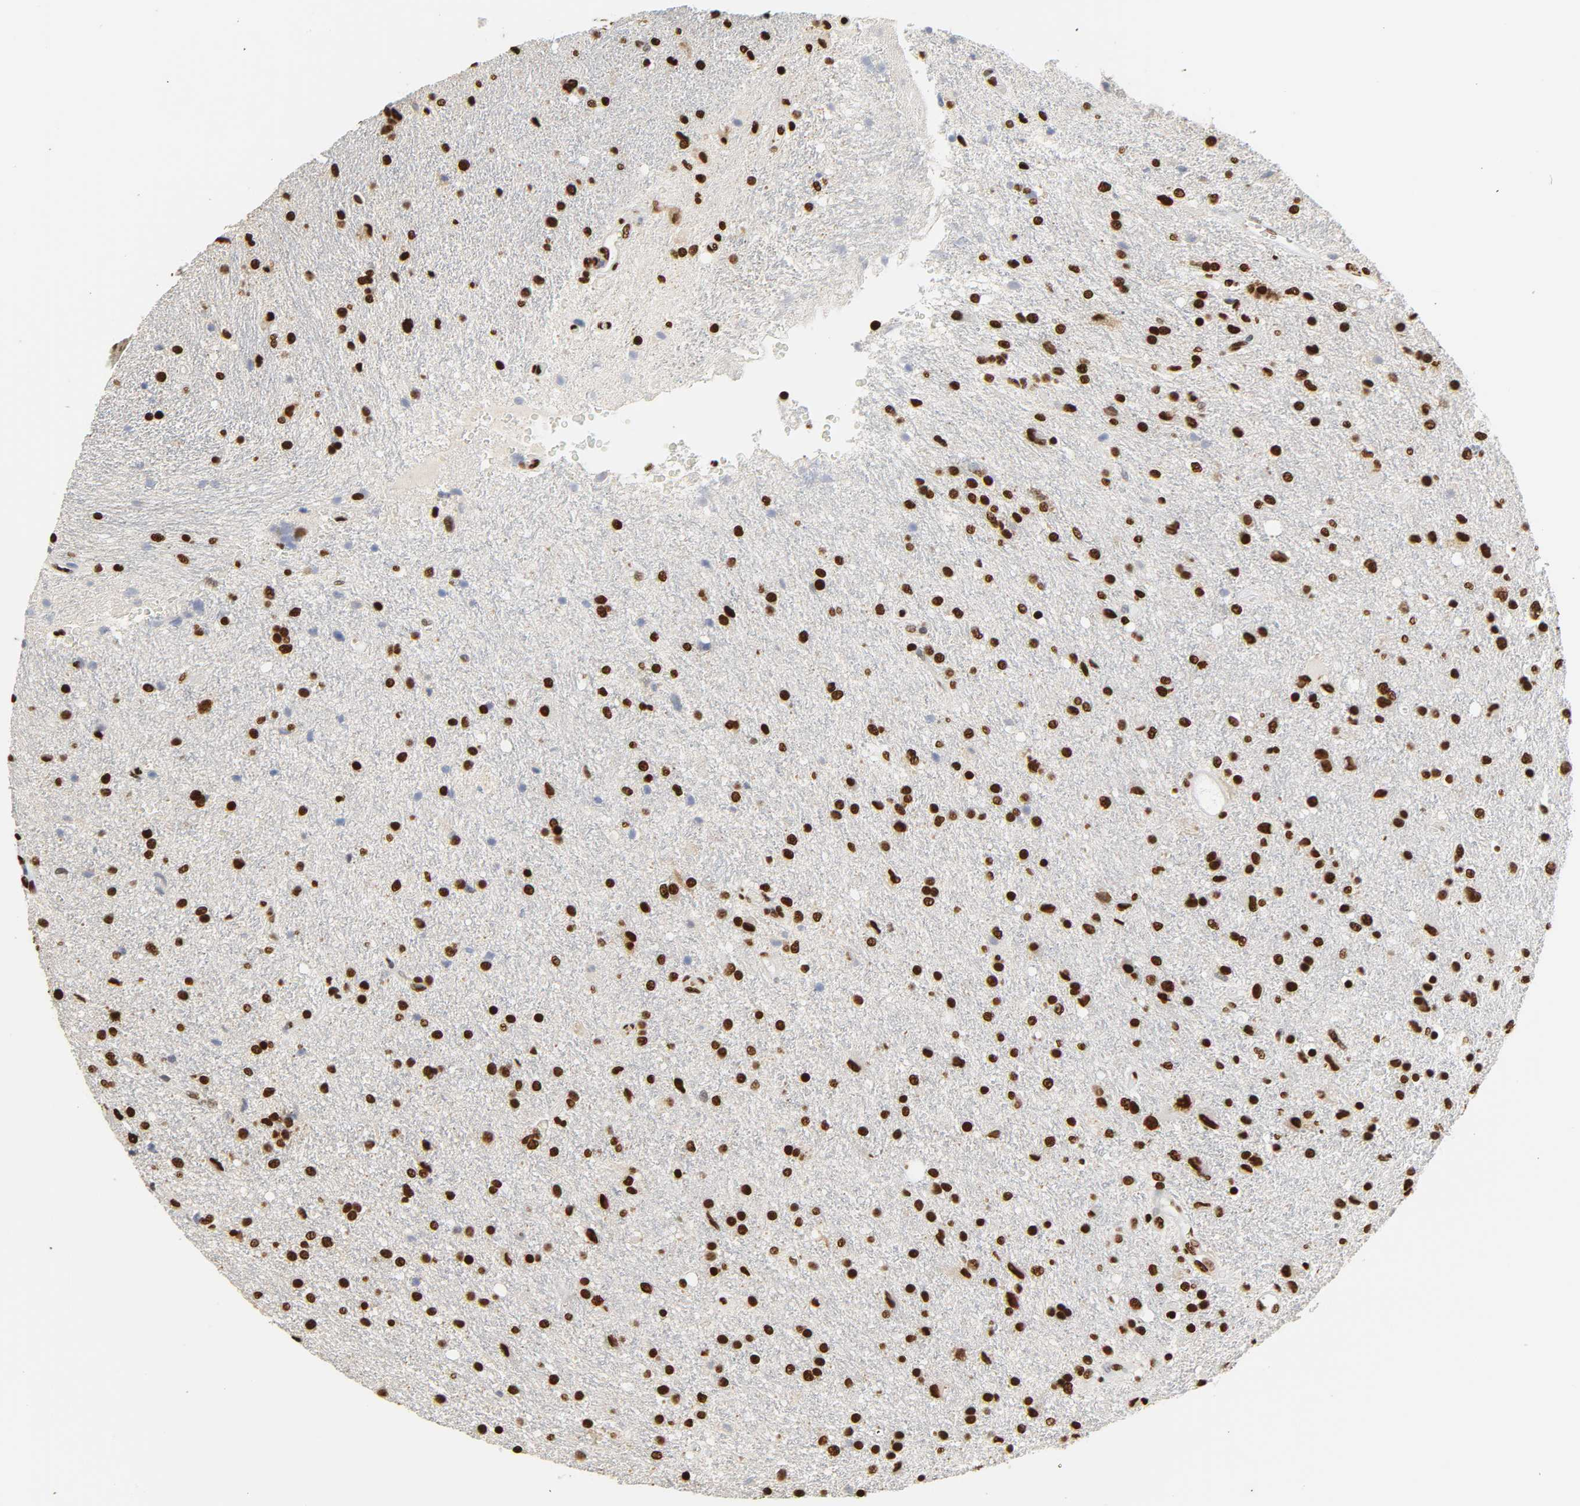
{"staining": {"intensity": "strong", "quantity": ">75%", "location": "nuclear"}, "tissue": "glioma", "cell_type": "Tumor cells", "image_type": "cancer", "snomed": [{"axis": "morphology", "description": "Normal tissue, NOS"}, {"axis": "morphology", "description": "Glioma, malignant, High grade"}, {"axis": "topography", "description": "Cerebral cortex"}], "caption": "Protein analysis of glioma tissue shows strong nuclear positivity in approximately >75% of tumor cells.", "gene": "HNRNPC", "patient": {"sex": "male", "age": 56}}